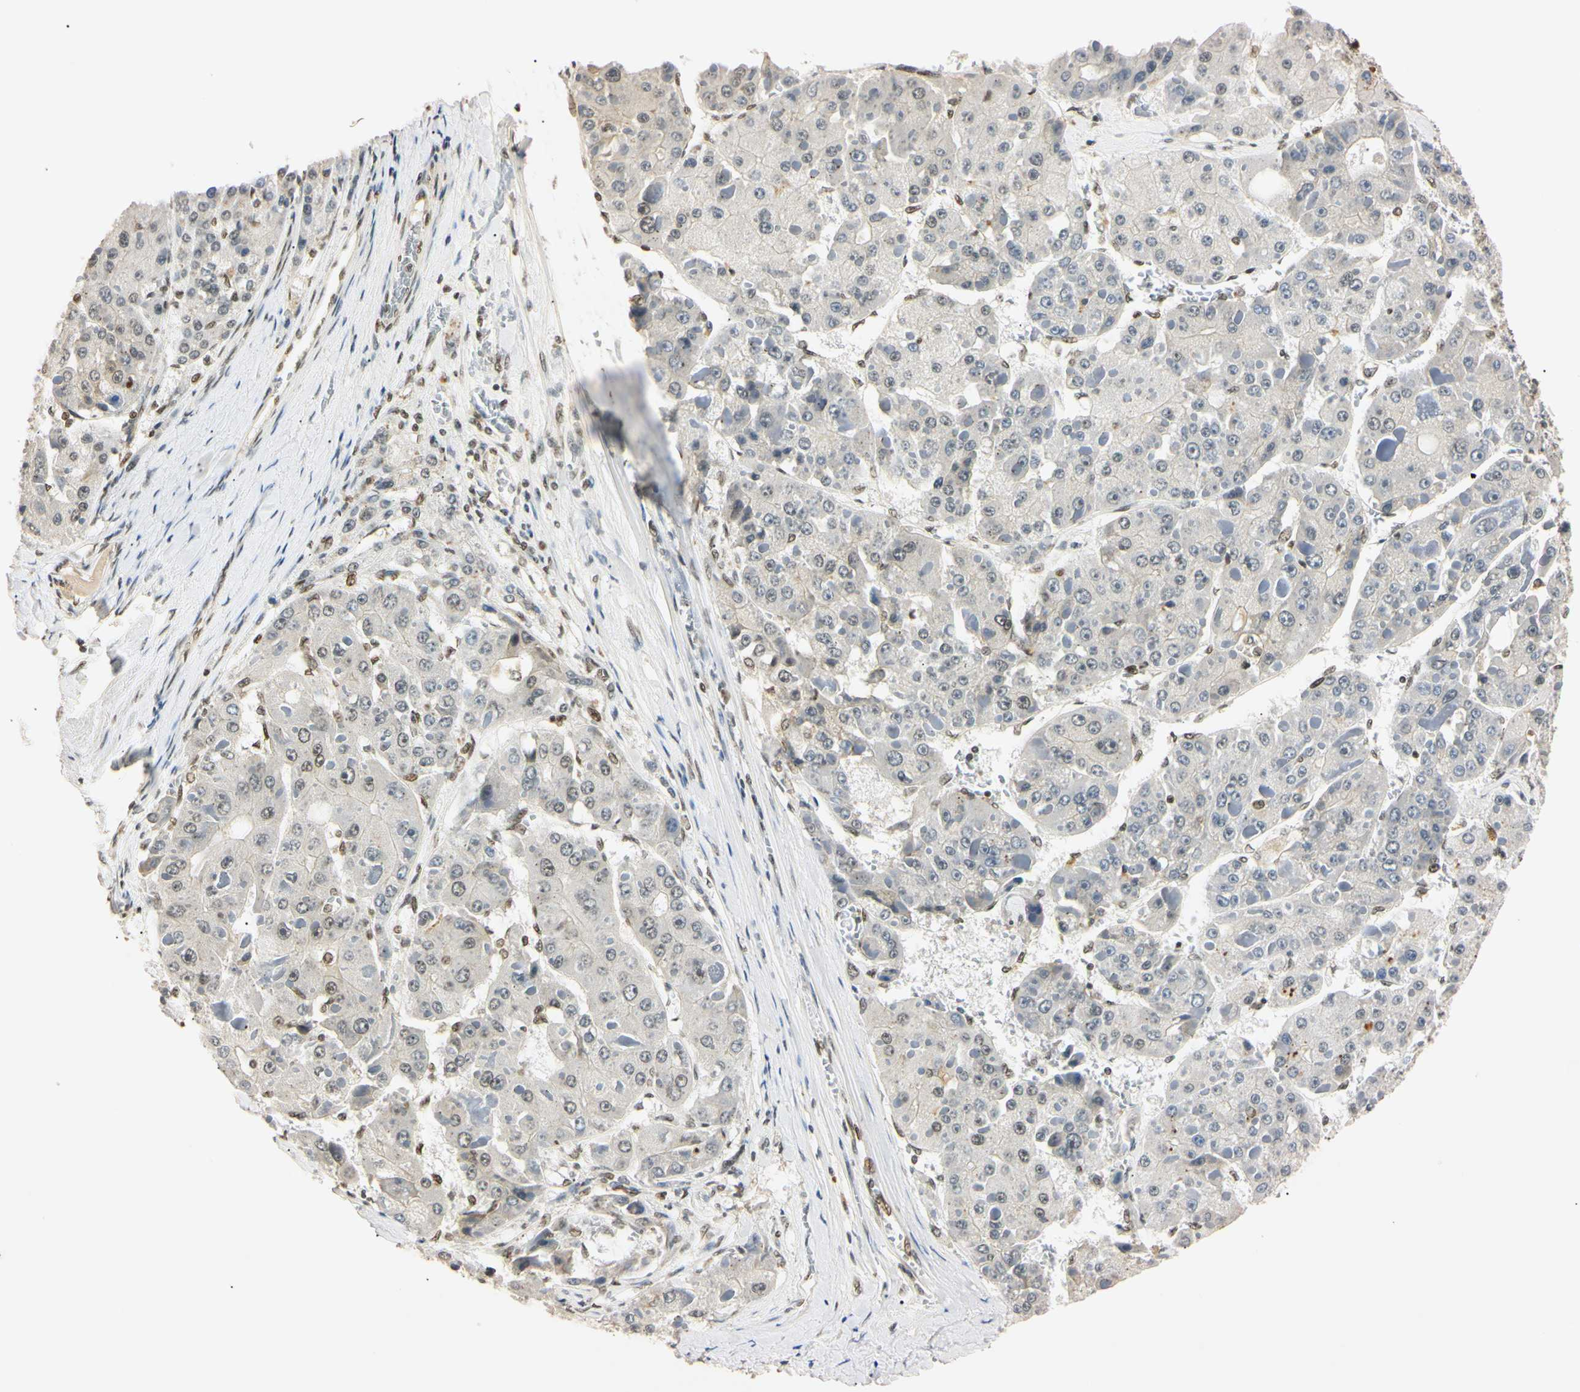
{"staining": {"intensity": "negative", "quantity": "none", "location": "none"}, "tissue": "liver cancer", "cell_type": "Tumor cells", "image_type": "cancer", "snomed": [{"axis": "morphology", "description": "Carcinoma, Hepatocellular, NOS"}, {"axis": "topography", "description": "Liver"}], "caption": "Human liver hepatocellular carcinoma stained for a protein using IHC demonstrates no positivity in tumor cells.", "gene": "SMARCA5", "patient": {"sex": "female", "age": 73}}